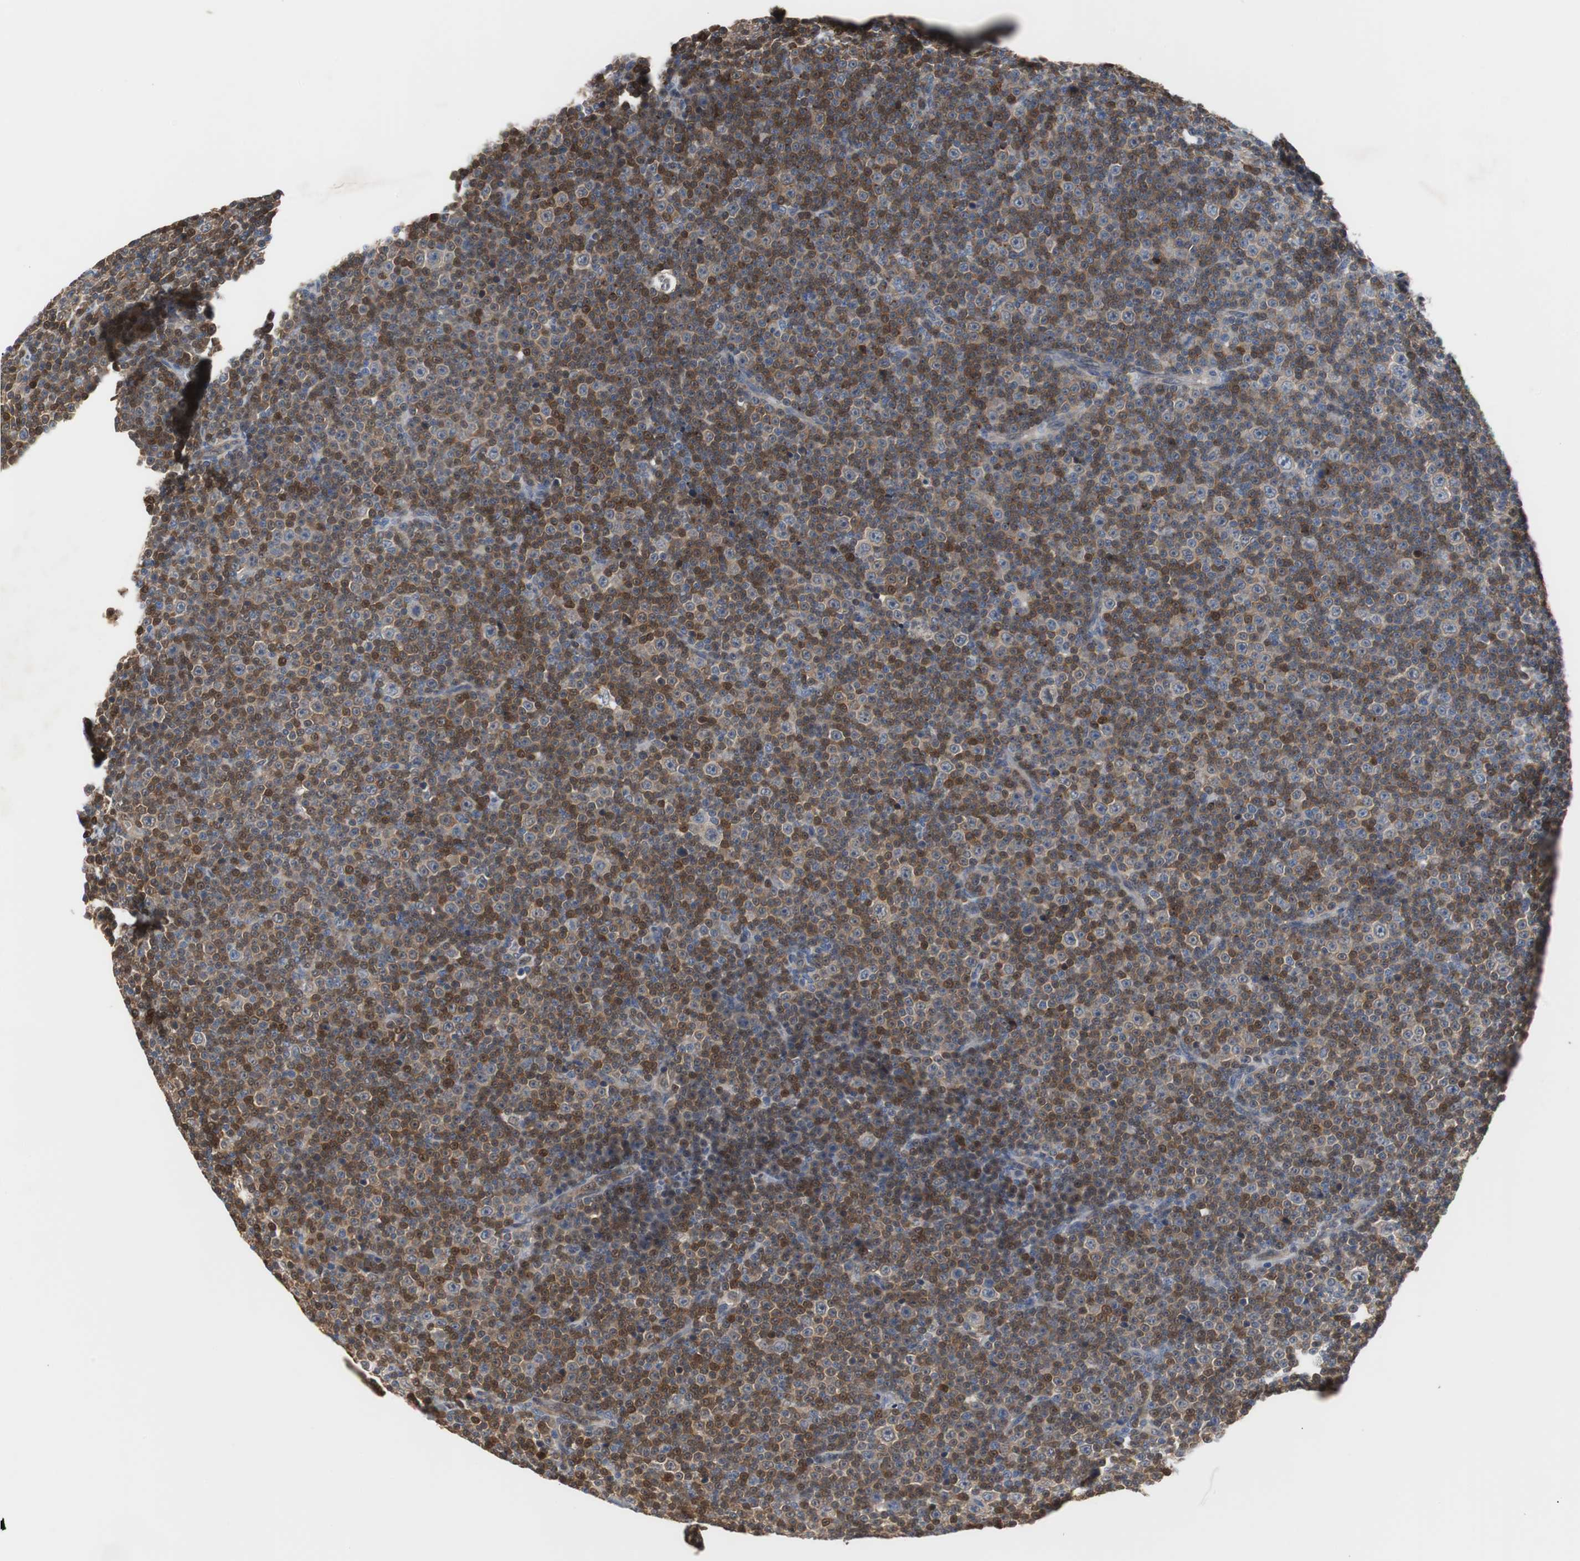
{"staining": {"intensity": "negative", "quantity": "none", "location": "none"}, "tissue": "lymphoma", "cell_type": "Tumor cells", "image_type": "cancer", "snomed": [{"axis": "morphology", "description": "Malignant lymphoma, non-Hodgkin's type, Low grade"}, {"axis": "topography", "description": "Lymph node"}], "caption": "The histopathology image shows no staining of tumor cells in low-grade malignant lymphoma, non-Hodgkin's type.", "gene": "ANXA4", "patient": {"sex": "female", "age": 67}}